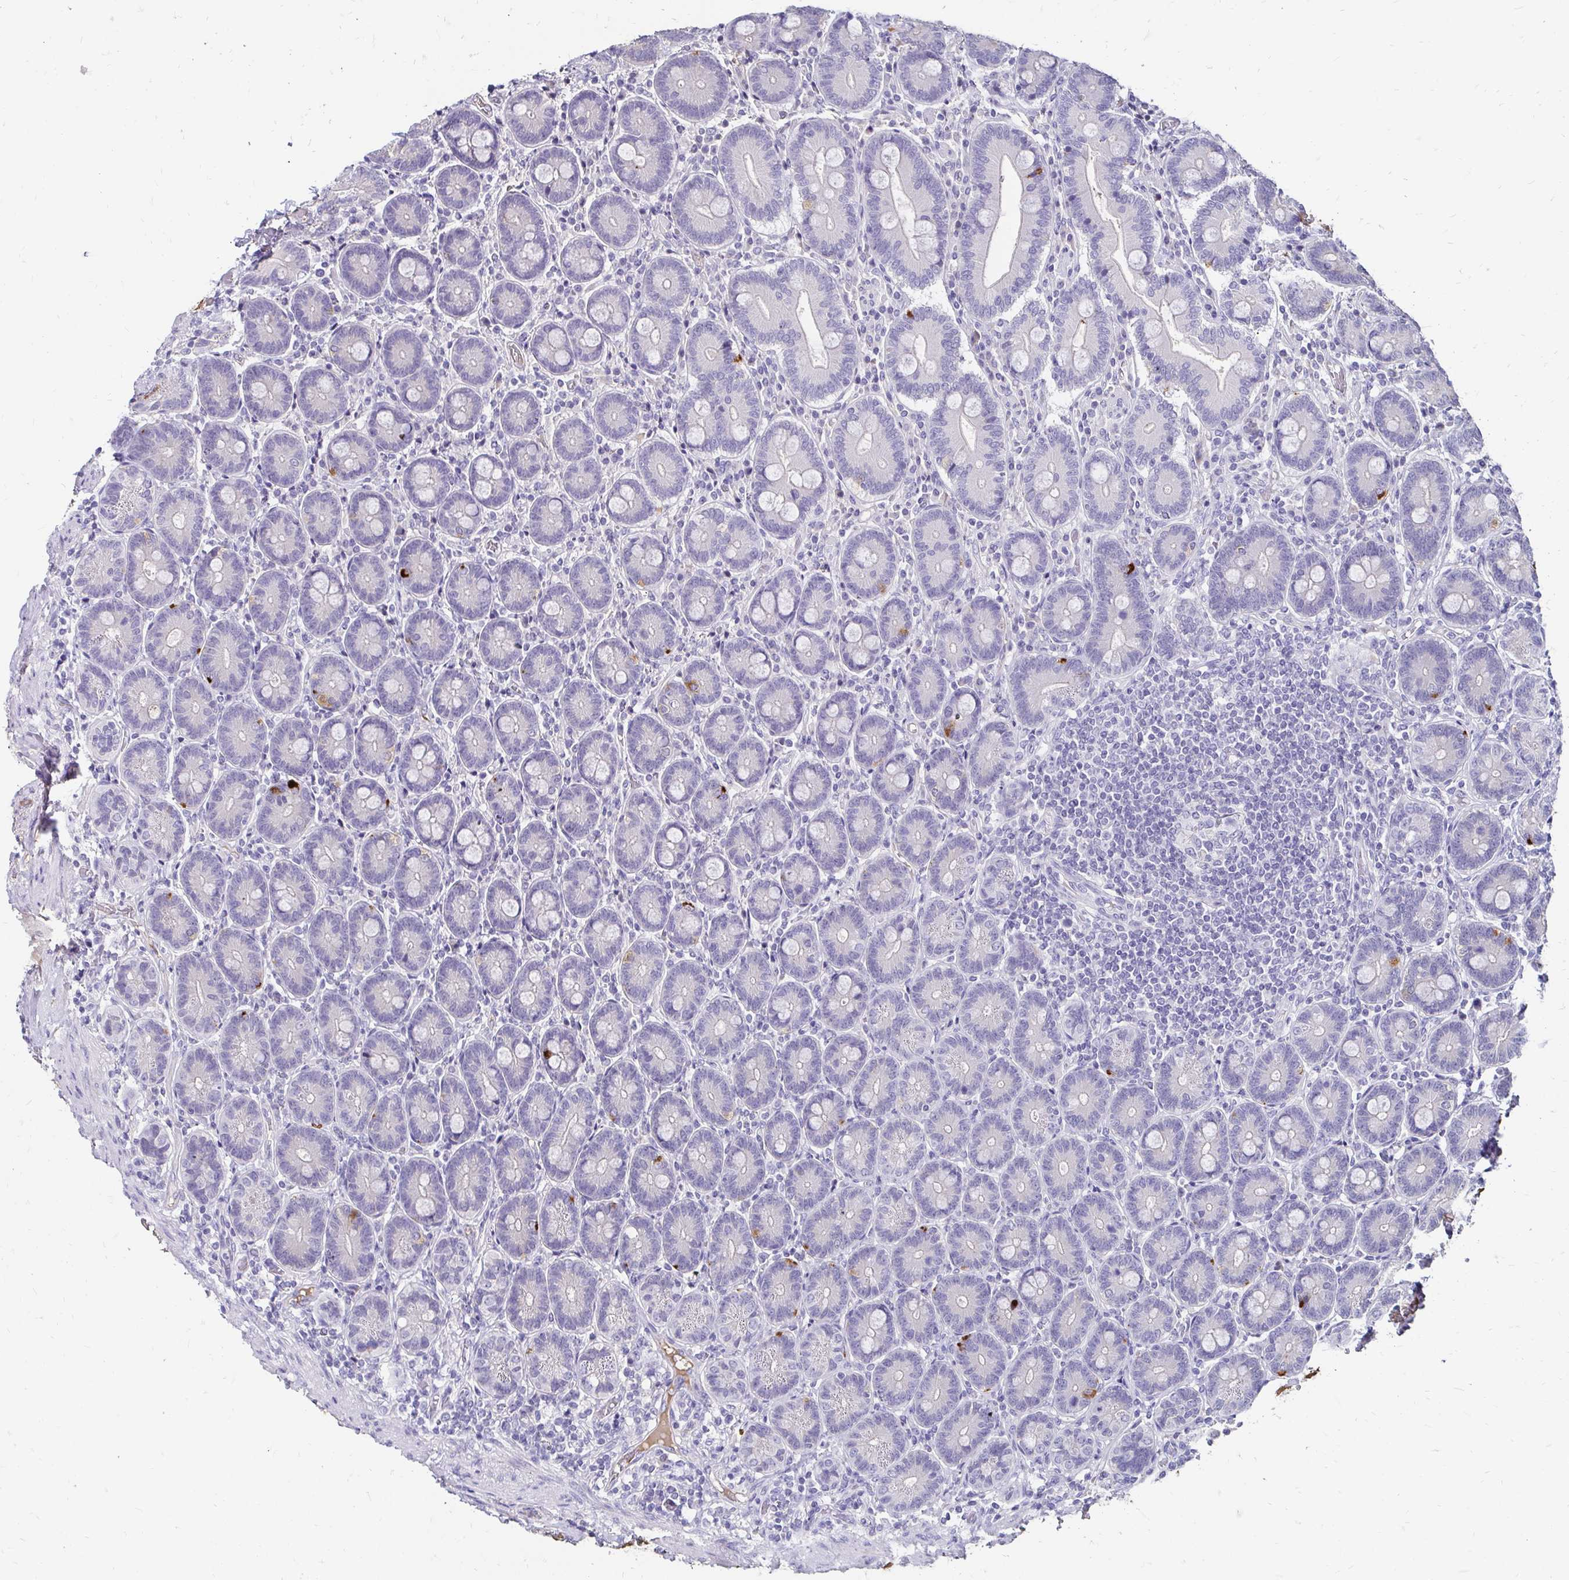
{"staining": {"intensity": "strong", "quantity": "<25%", "location": "cytoplasmic/membranous"}, "tissue": "duodenum", "cell_type": "Glandular cells", "image_type": "normal", "snomed": [{"axis": "morphology", "description": "Normal tissue, NOS"}, {"axis": "topography", "description": "Duodenum"}], "caption": "A medium amount of strong cytoplasmic/membranous staining is seen in about <25% of glandular cells in normal duodenum.", "gene": "SCG3", "patient": {"sex": "female", "age": 62}}